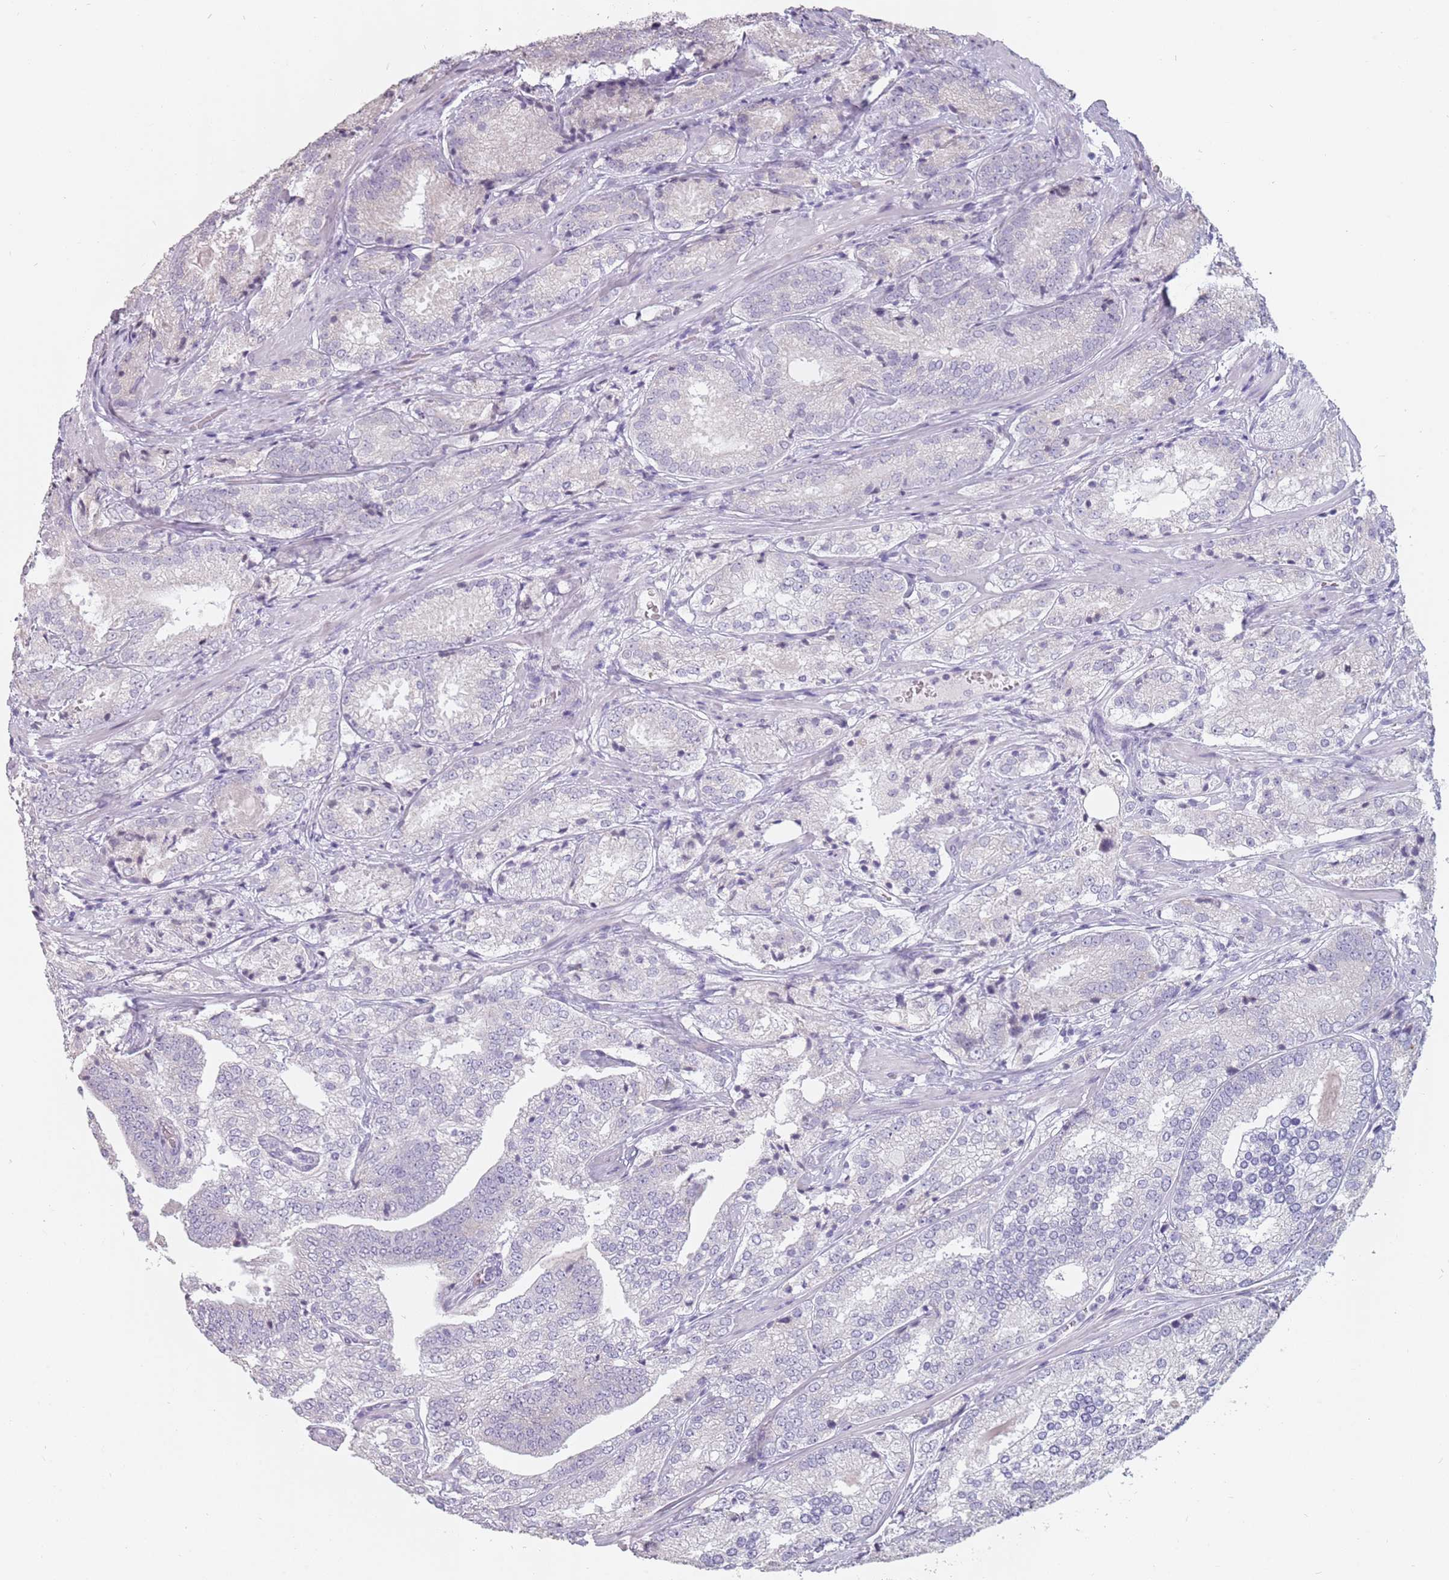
{"staining": {"intensity": "negative", "quantity": "none", "location": "none"}, "tissue": "prostate cancer", "cell_type": "Tumor cells", "image_type": "cancer", "snomed": [{"axis": "morphology", "description": "Adenocarcinoma, High grade"}, {"axis": "topography", "description": "Prostate"}], "caption": "DAB immunohistochemical staining of adenocarcinoma (high-grade) (prostate) demonstrates no significant expression in tumor cells.", "gene": "CEP19", "patient": {"sex": "male", "age": 63}}